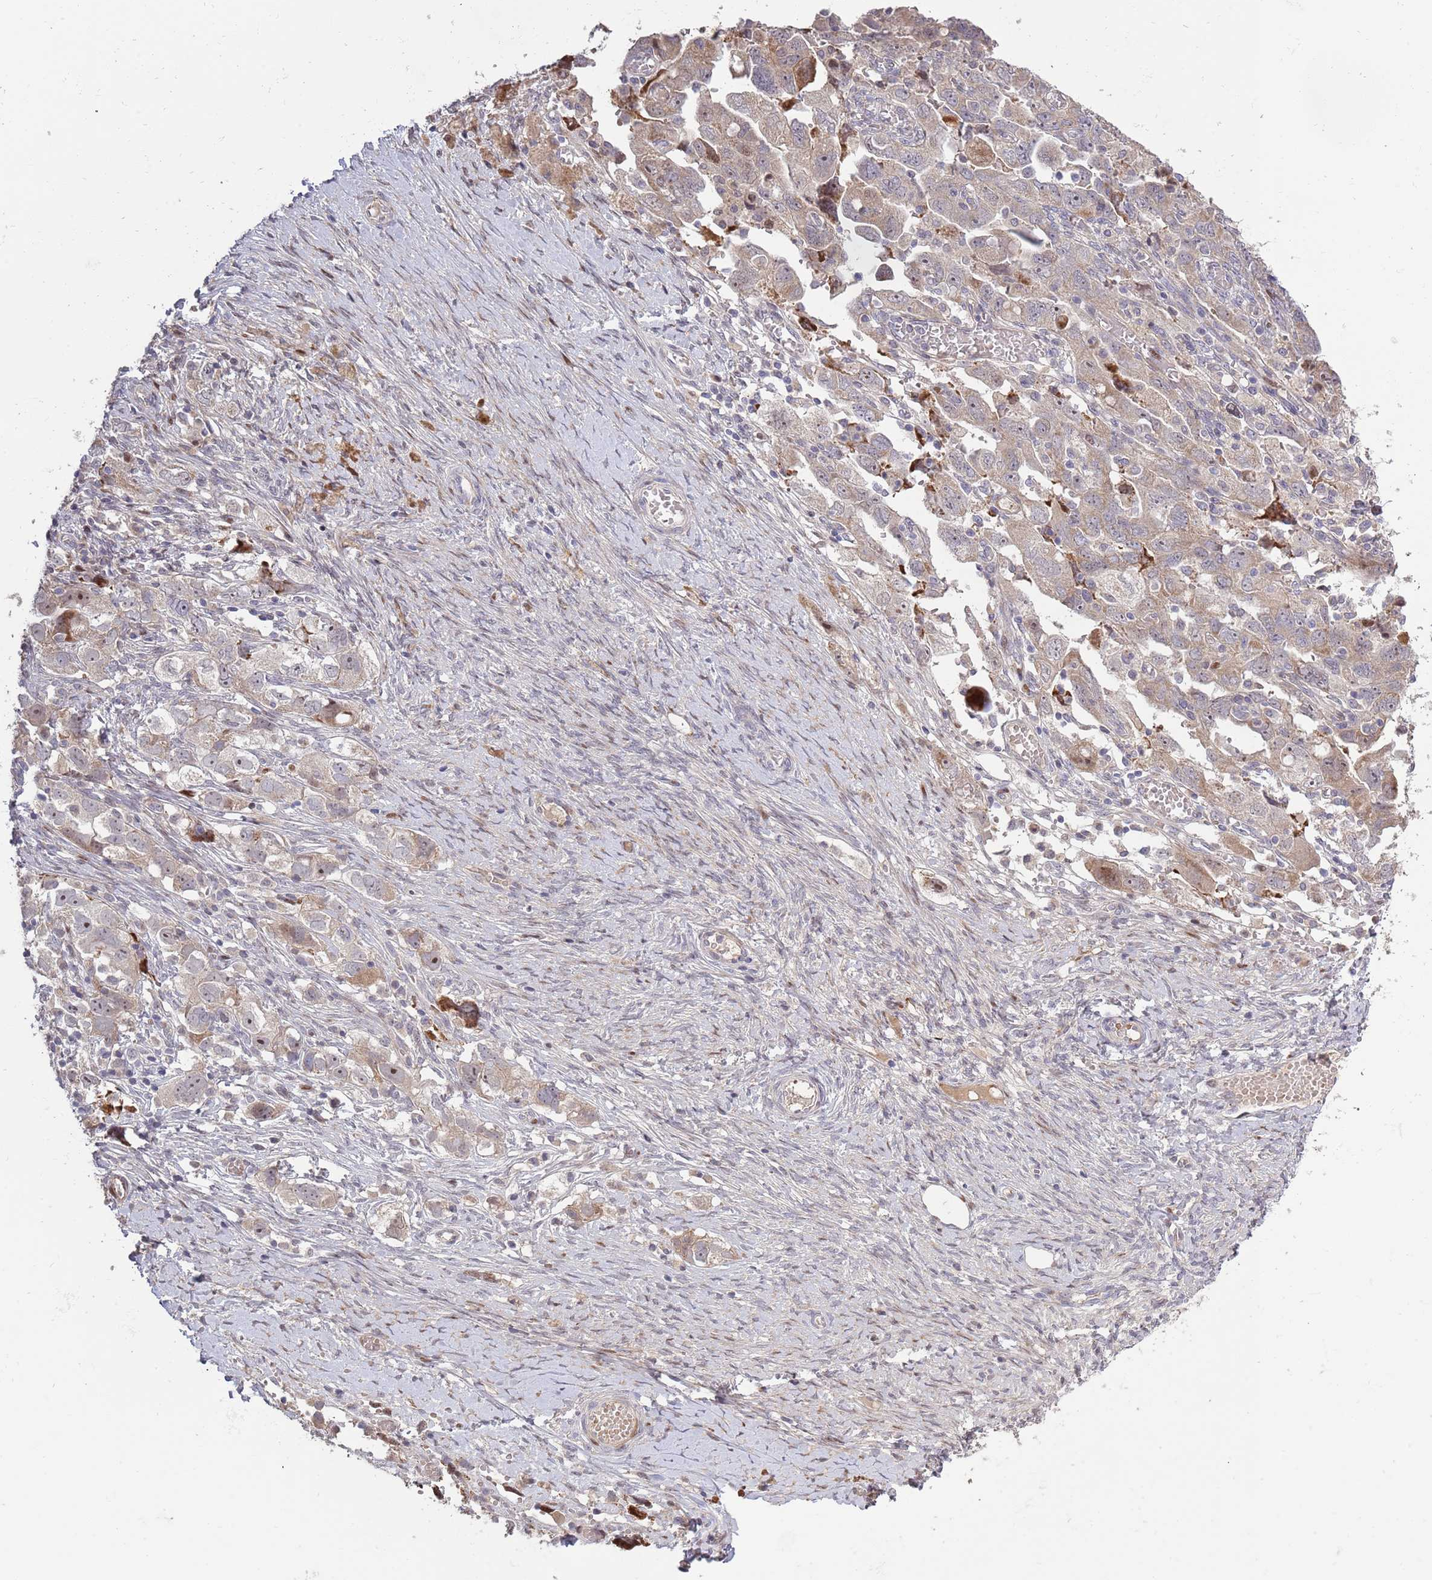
{"staining": {"intensity": "weak", "quantity": "<25%", "location": "cytoplasmic/membranous,nuclear"}, "tissue": "ovarian cancer", "cell_type": "Tumor cells", "image_type": "cancer", "snomed": [{"axis": "morphology", "description": "Carcinoma, NOS"}, {"axis": "morphology", "description": "Cystadenocarcinoma, serous, NOS"}, {"axis": "topography", "description": "Ovary"}], "caption": "The image displays no staining of tumor cells in ovarian cancer. The staining is performed using DAB brown chromogen with nuclei counter-stained in using hematoxylin.", "gene": "SYNDIG1L", "patient": {"sex": "female", "age": 69}}